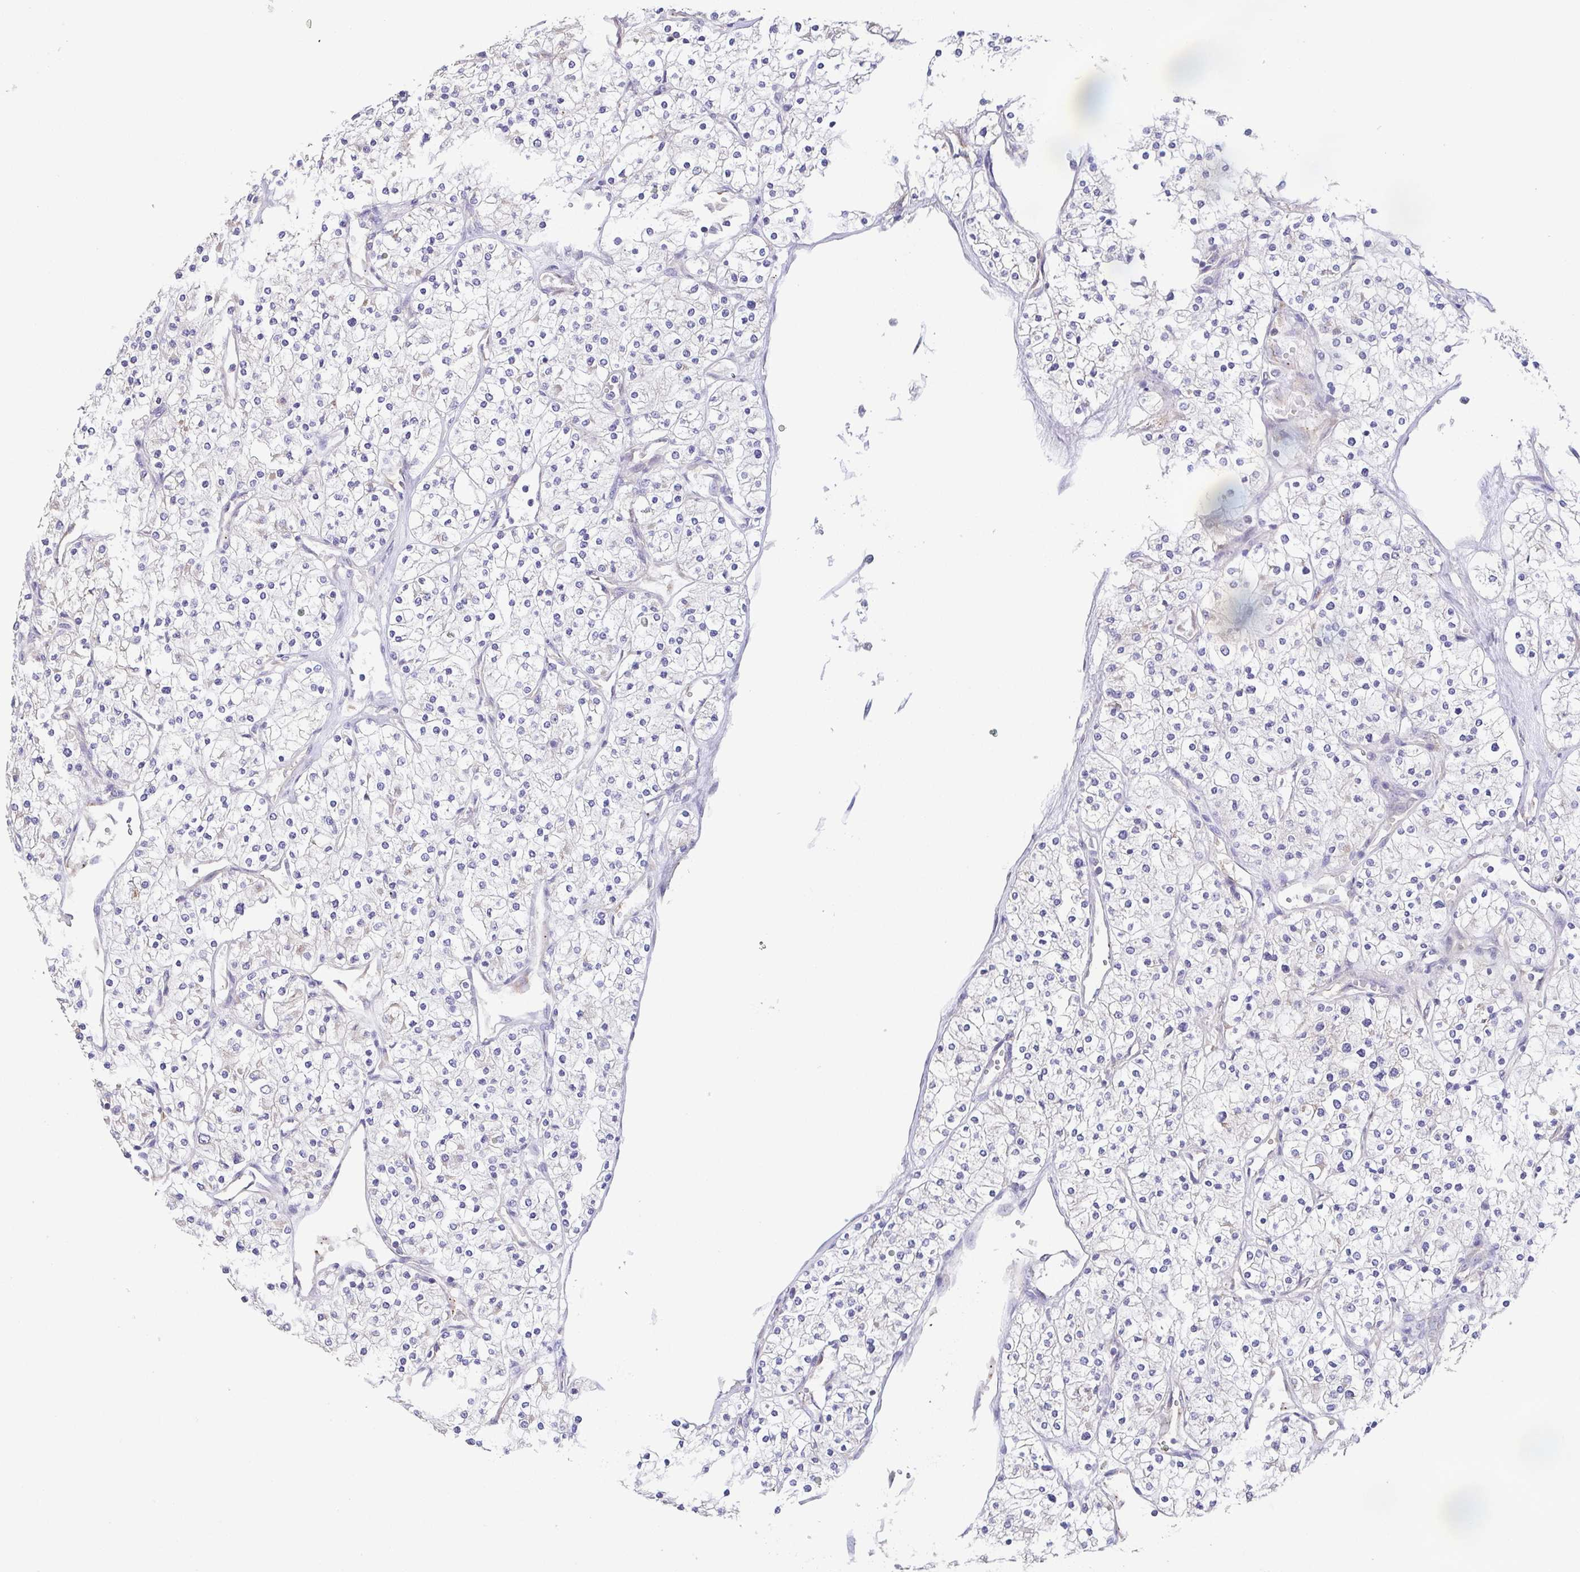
{"staining": {"intensity": "negative", "quantity": "none", "location": "none"}, "tissue": "renal cancer", "cell_type": "Tumor cells", "image_type": "cancer", "snomed": [{"axis": "morphology", "description": "Adenocarcinoma, NOS"}, {"axis": "topography", "description": "Kidney"}], "caption": "This is an immunohistochemistry (IHC) photomicrograph of human adenocarcinoma (renal). There is no staining in tumor cells.", "gene": "EIF3D", "patient": {"sex": "male", "age": 80}}